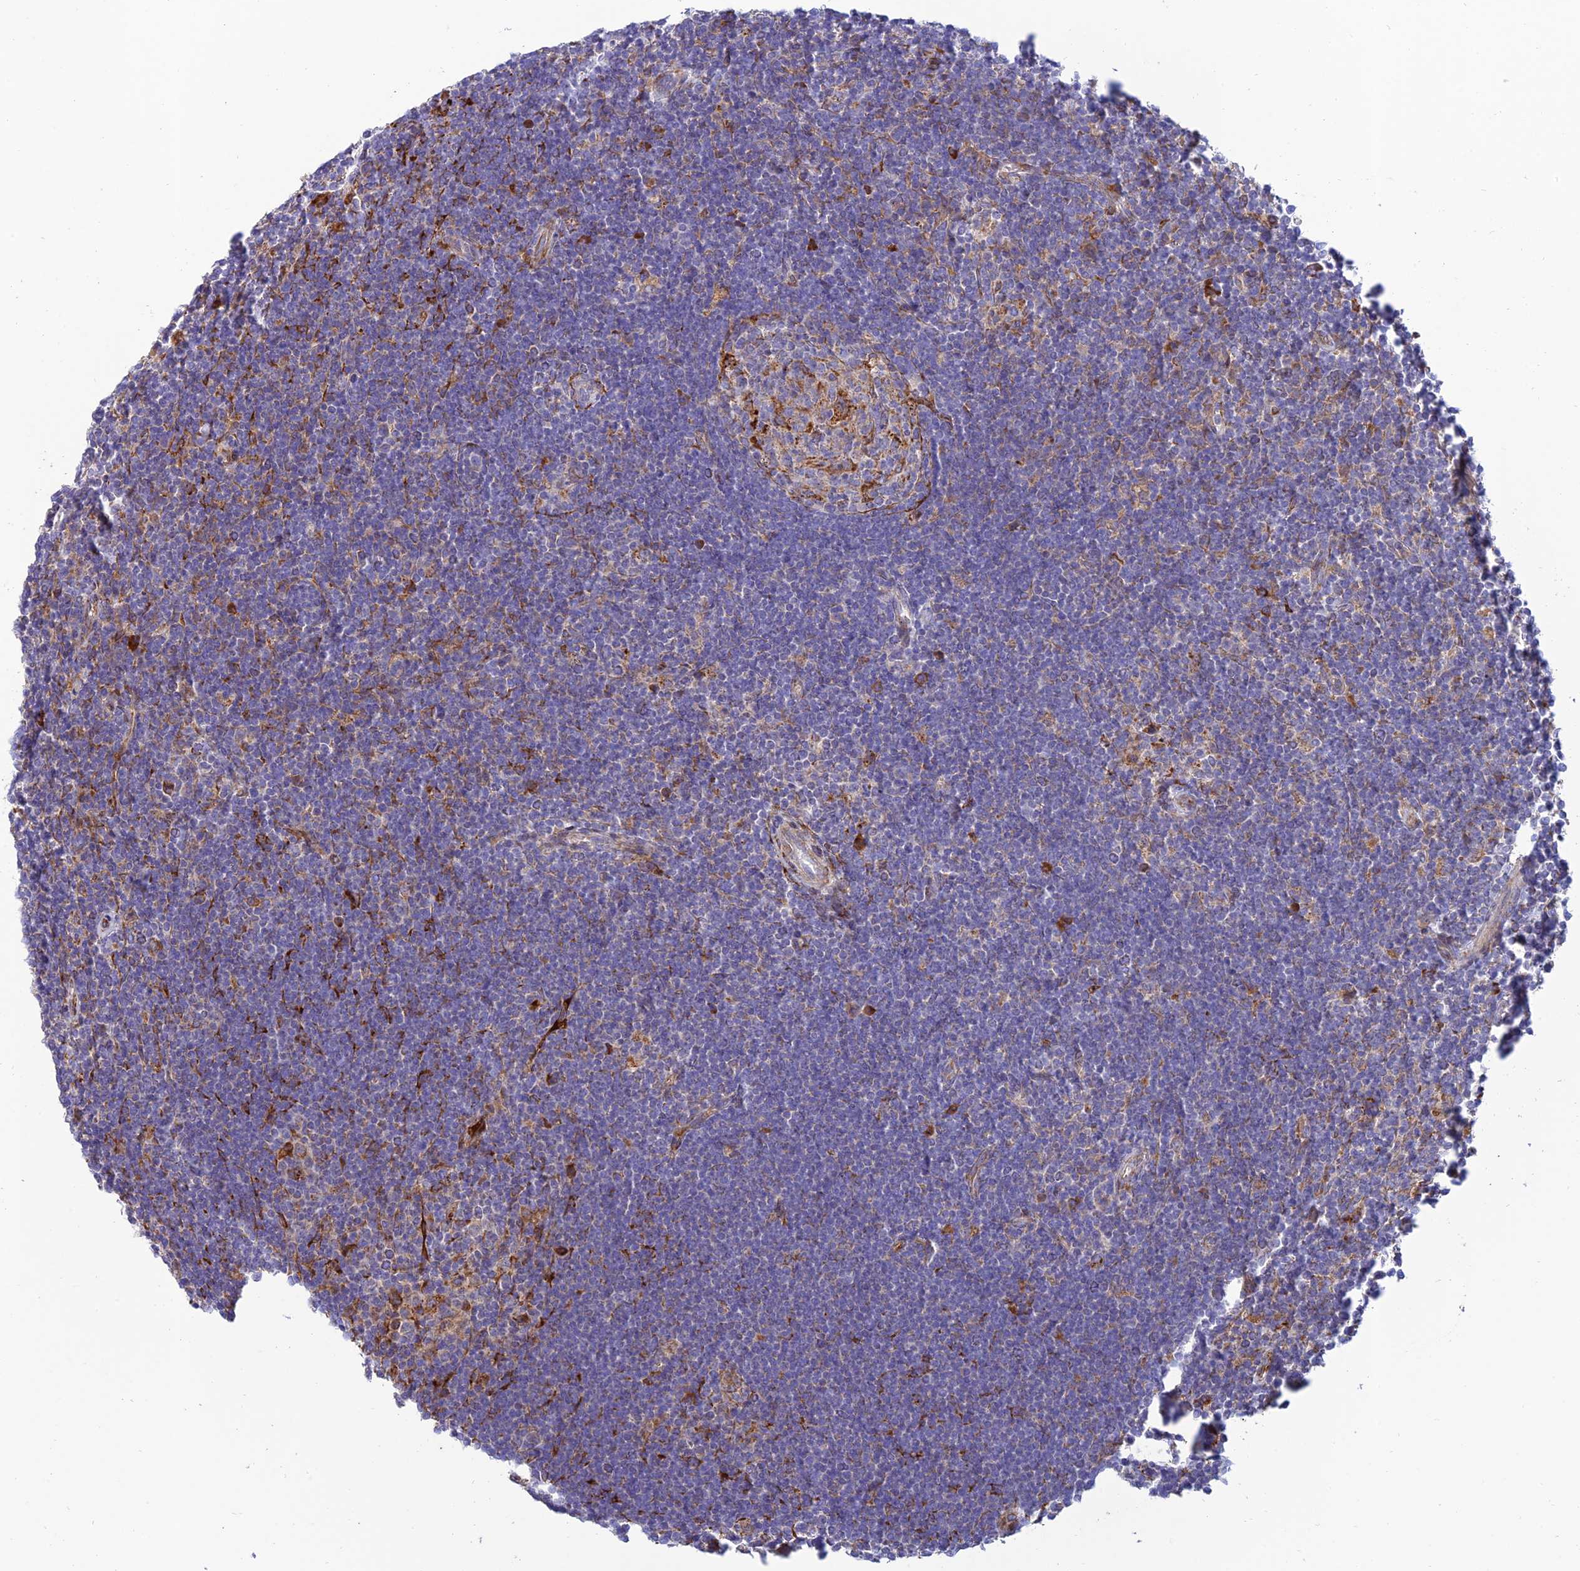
{"staining": {"intensity": "weak", "quantity": "25%-75%", "location": "cytoplasmic/membranous"}, "tissue": "lymphoma", "cell_type": "Tumor cells", "image_type": "cancer", "snomed": [{"axis": "morphology", "description": "Hodgkin's disease, NOS"}, {"axis": "topography", "description": "Lymph node"}], "caption": "Weak cytoplasmic/membranous protein expression is appreciated in approximately 25%-75% of tumor cells in lymphoma. The staining was performed using DAB, with brown indicating positive protein expression. Nuclei are stained blue with hematoxylin.", "gene": "RCN3", "patient": {"sex": "female", "age": 57}}